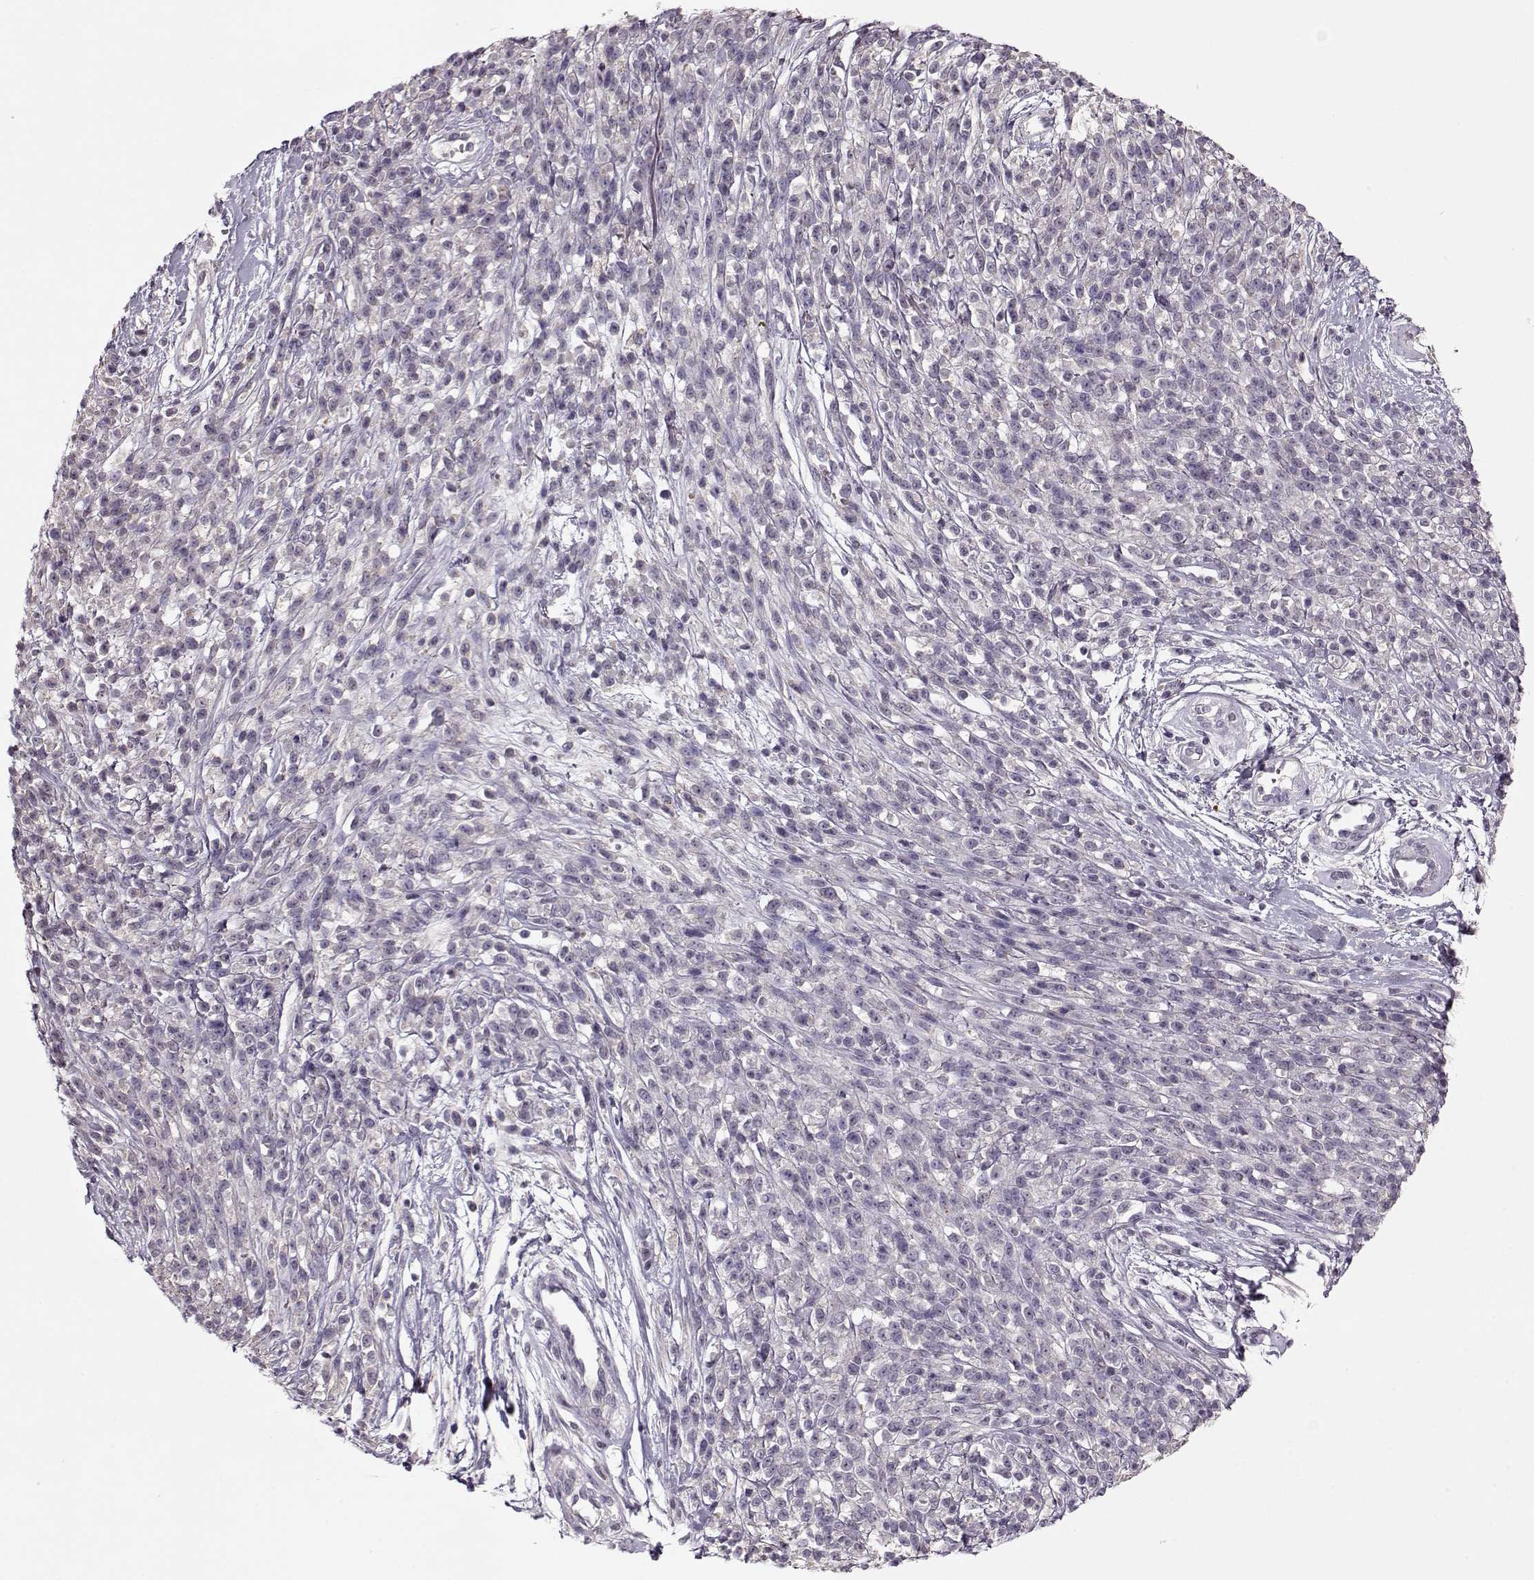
{"staining": {"intensity": "negative", "quantity": "none", "location": "none"}, "tissue": "melanoma", "cell_type": "Tumor cells", "image_type": "cancer", "snomed": [{"axis": "morphology", "description": "Malignant melanoma, NOS"}, {"axis": "topography", "description": "Skin"}, {"axis": "topography", "description": "Skin of trunk"}], "caption": "Protein analysis of malignant melanoma displays no significant staining in tumor cells.", "gene": "ACOT11", "patient": {"sex": "male", "age": 74}}